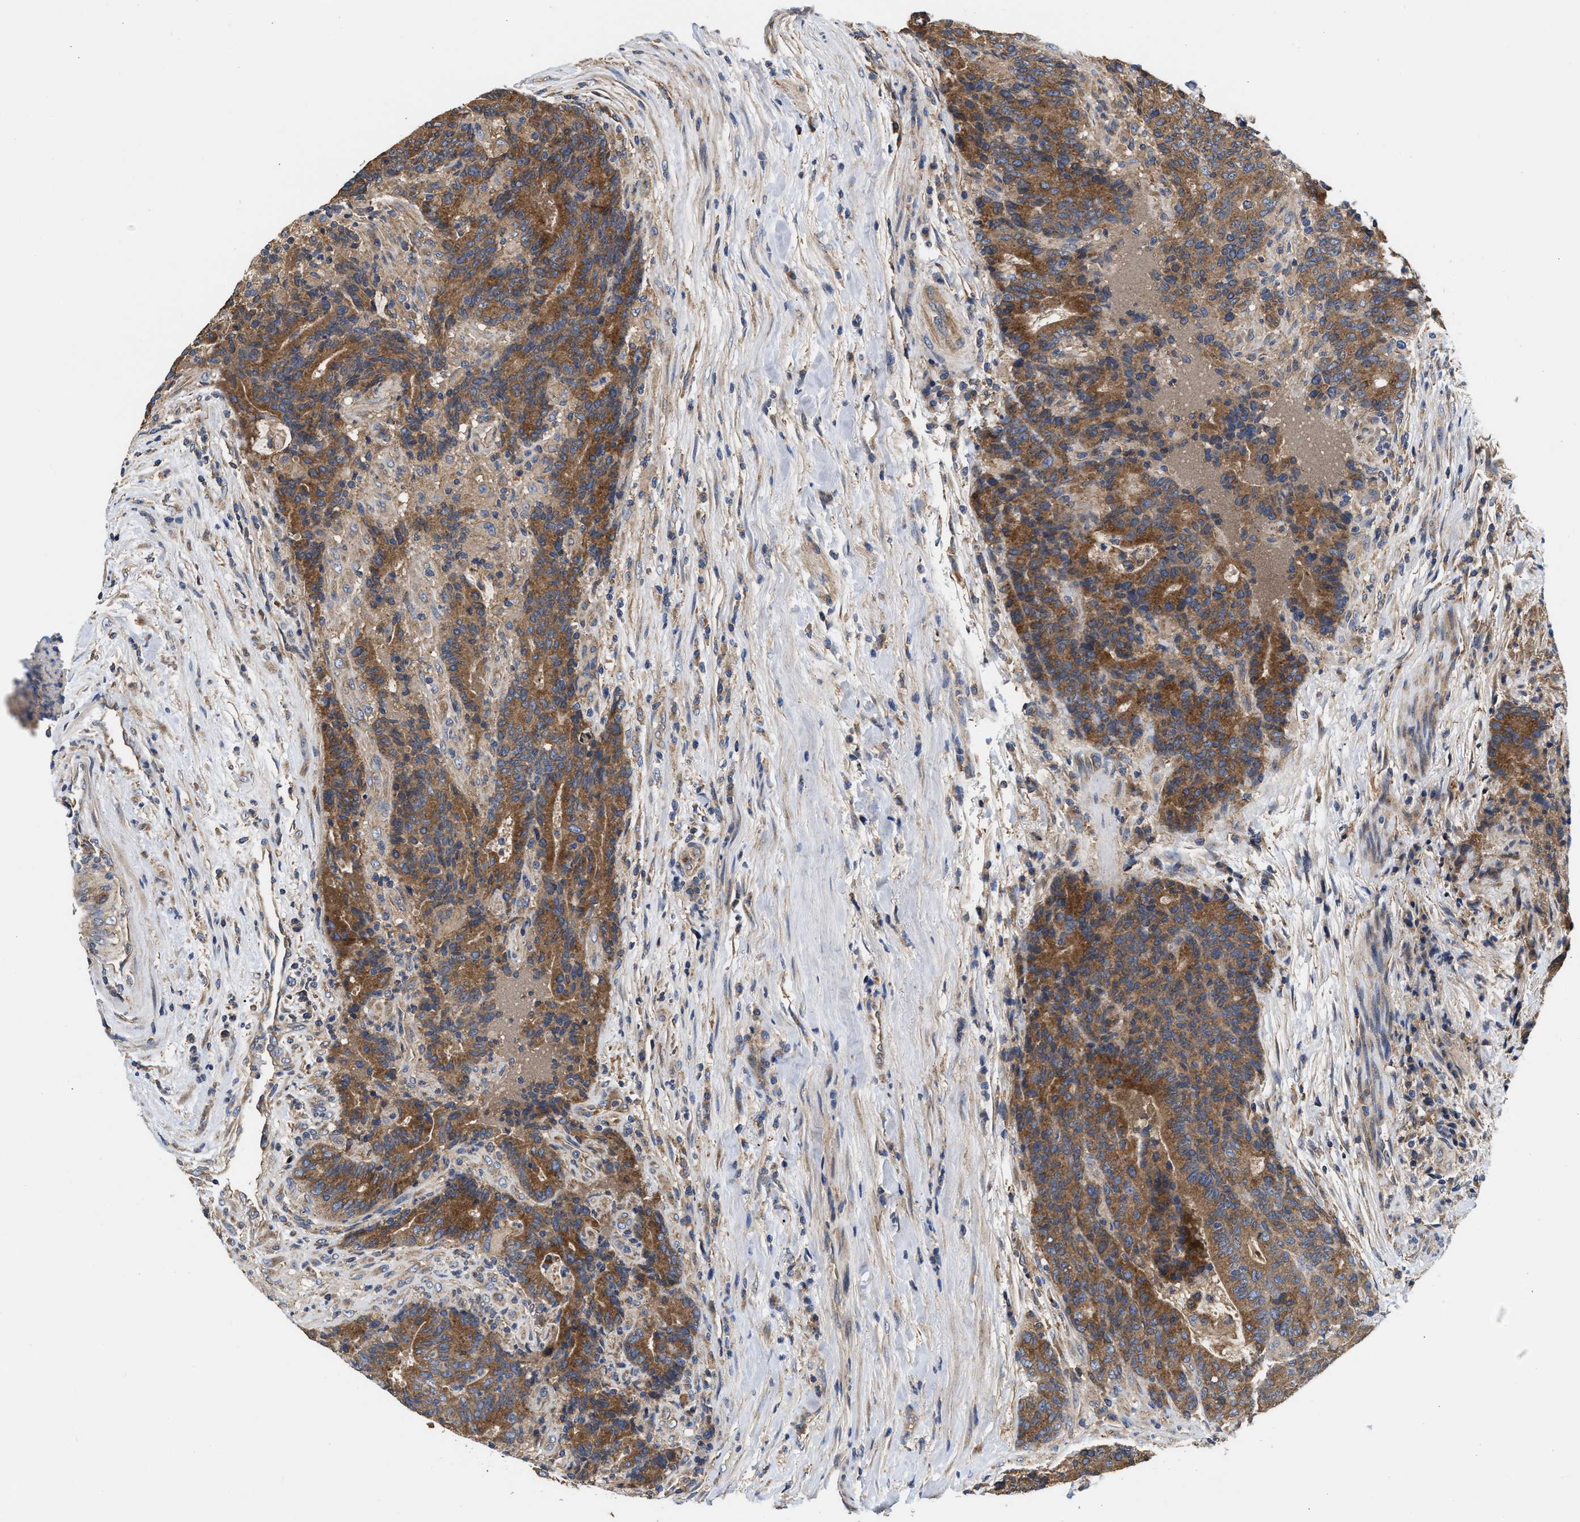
{"staining": {"intensity": "moderate", "quantity": ">75%", "location": "cytoplasmic/membranous"}, "tissue": "colorectal cancer", "cell_type": "Tumor cells", "image_type": "cancer", "snomed": [{"axis": "morphology", "description": "Normal tissue, NOS"}, {"axis": "morphology", "description": "Adenocarcinoma, NOS"}, {"axis": "topography", "description": "Colon"}], "caption": "About >75% of tumor cells in human adenocarcinoma (colorectal) reveal moderate cytoplasmic/membranous protein expression as visualized by brown immunohistochemical staining.", "gene": "KLB", "patient": {"sex": "female", "age": 75}}